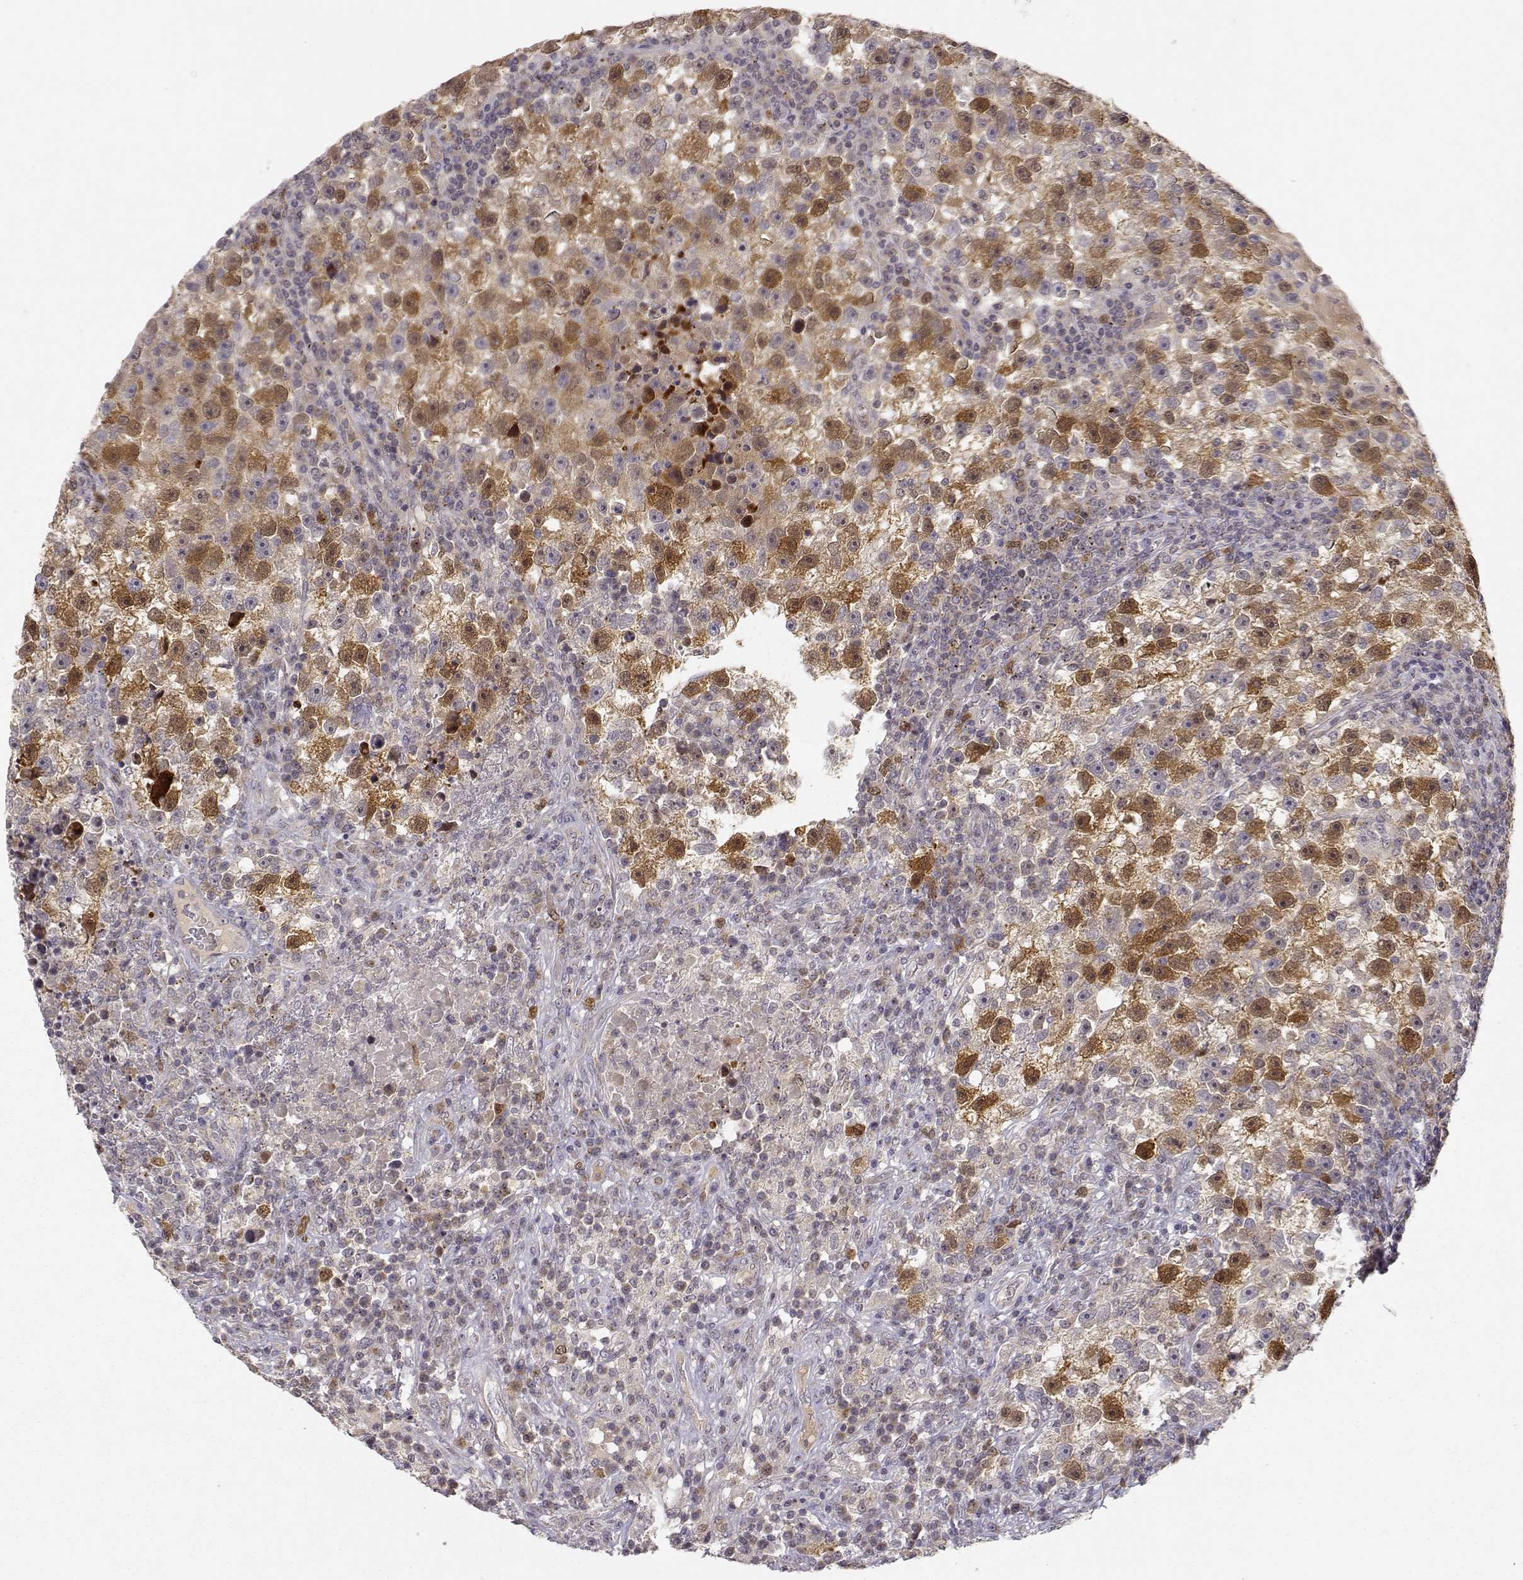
{"staining": {"intensity": "strong", "quantity": ">75%", "location": "cytoplasmic/membranous,nuclear"}, "tissue": "testis cancer", "cell_type": "Tumor cells", "image_type": "cancer", "snomed": [{"axis": "morphology", "description": "Seminoma, NOS"}, {"axis": "topography", "description": "Testis"}], "caption": "A brown stain labels strong cytoplasmic/membranous and nuclear staining of a protein in testis cancer (seminoma) tumor cells.", "gene": "RAD51", "patient": {"sex": "male", "age": 47}}